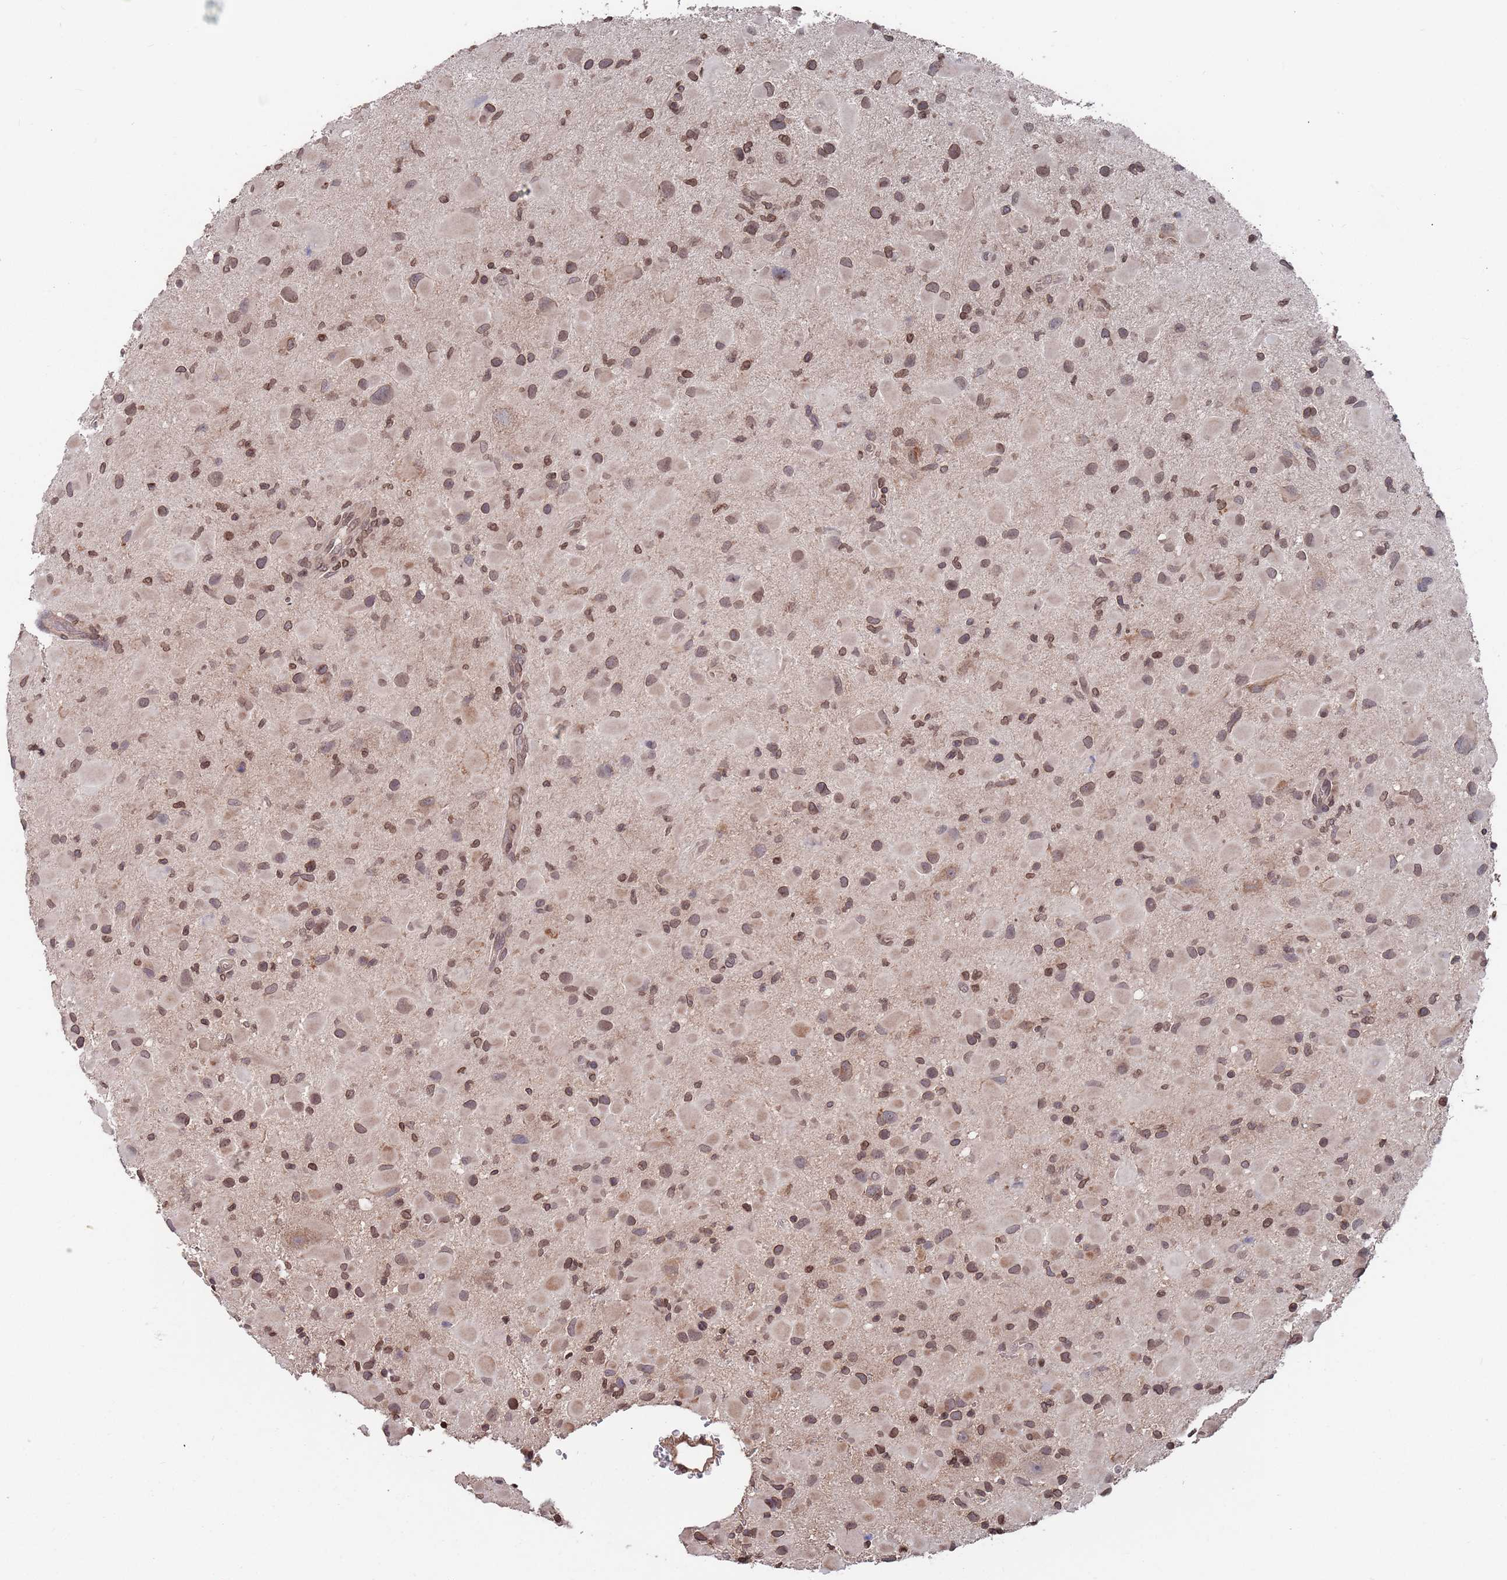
{"staining": {"intensity": "moderate", "quantity": ">75%", "location": "cytoplasmic/membranous,nuclear"}, "tissue": "glioma", "cell_type": "Tumor cells", "image_type": "cancer", "snomed": [{"axis": "morphology", "description": "Glioma, malignant, Low grade"}, {"axis": "topography", "description": "Brain"}], "caption": "A medium amount of moderate cytoplasmic/membranous and nuclear positivity is appreciated in approximately >75% of tumor cells in glioma tissue. The protein is shown in brown color, while the nuclei are stained blue.", "gene": "SDHAF3", "patient": {"sex": "female", "age": 32}}